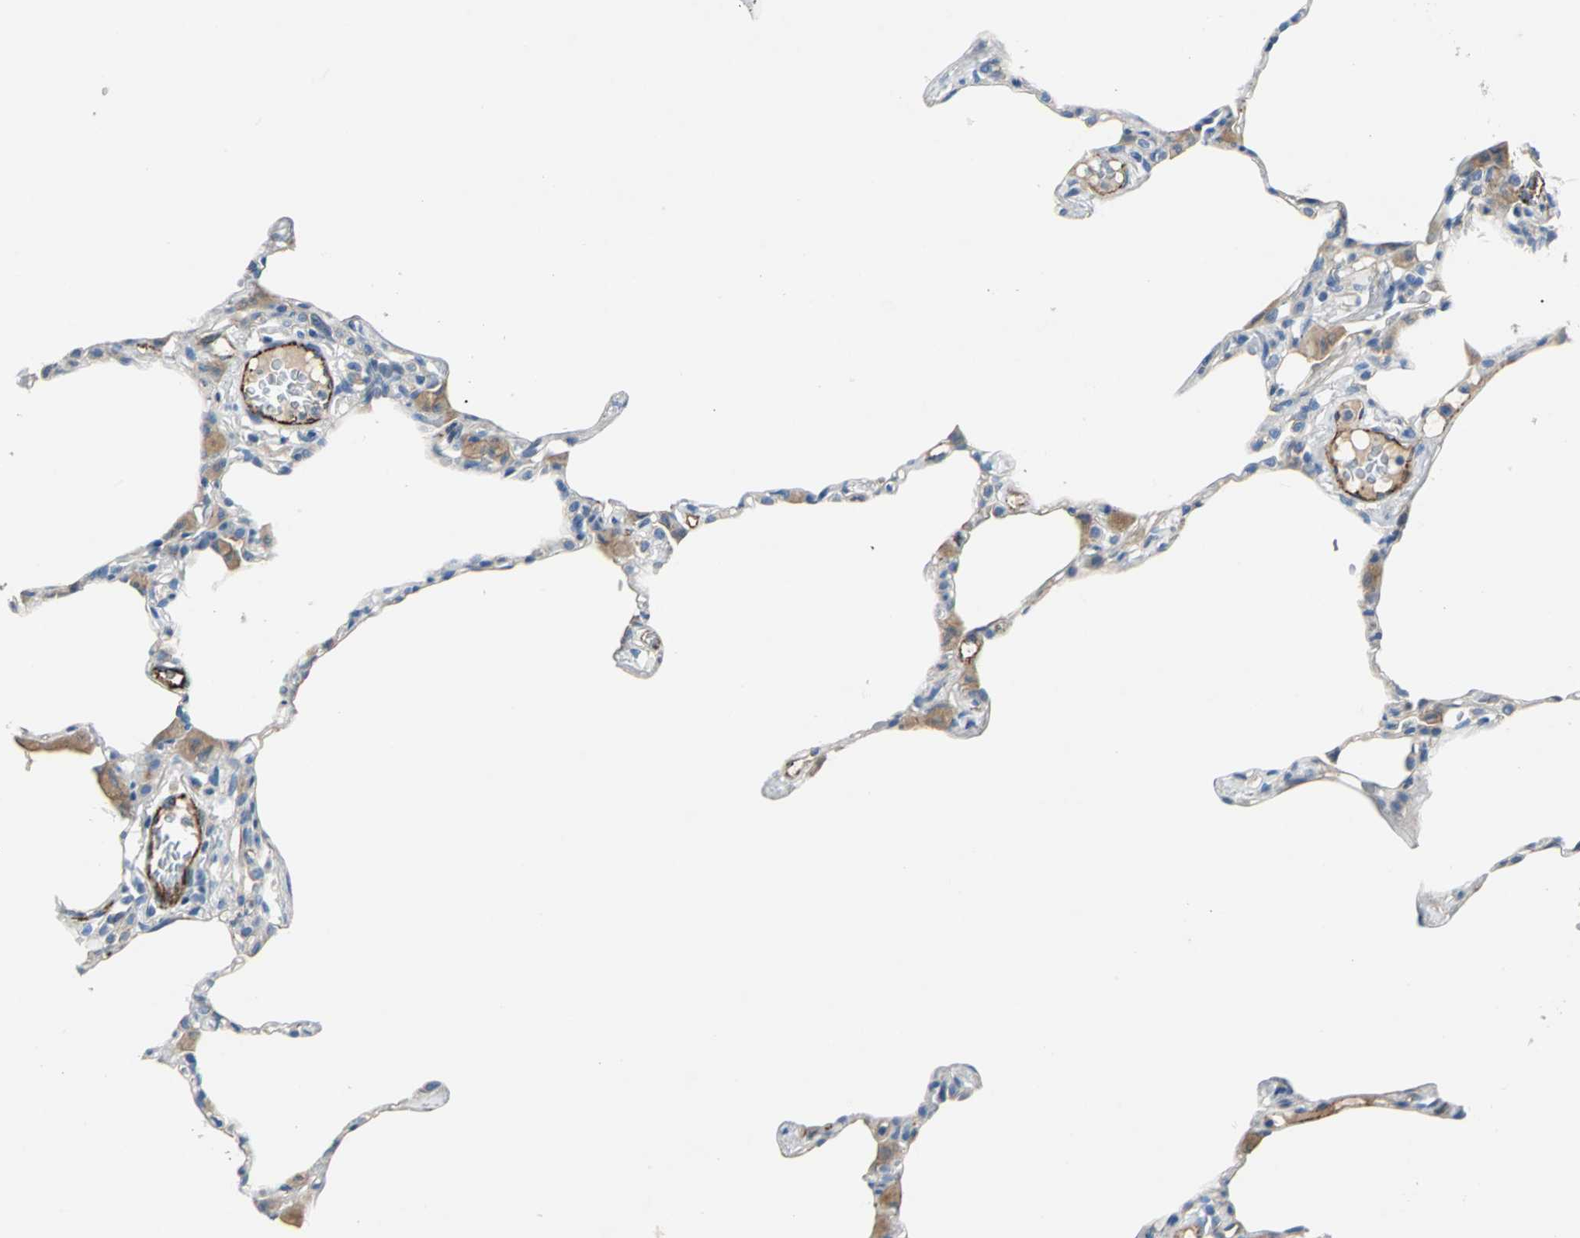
{"staining": {"intensity": "negative", "quantity": "none", "location": "none"}, "tissue": "lung", "cell_type": "Alveolar cells", "image_type": "normal", "snomed": [{"axis": "morphology", "description": "Normal tissue, NOS"}, {"axis": "topography", "description": "Lung"}], "caption": "Protein analysis of unremarkable lung shows no significant expression in alveolar cells.", "gene": "SELP", "patient": {"sex": "female", "age": 49}}